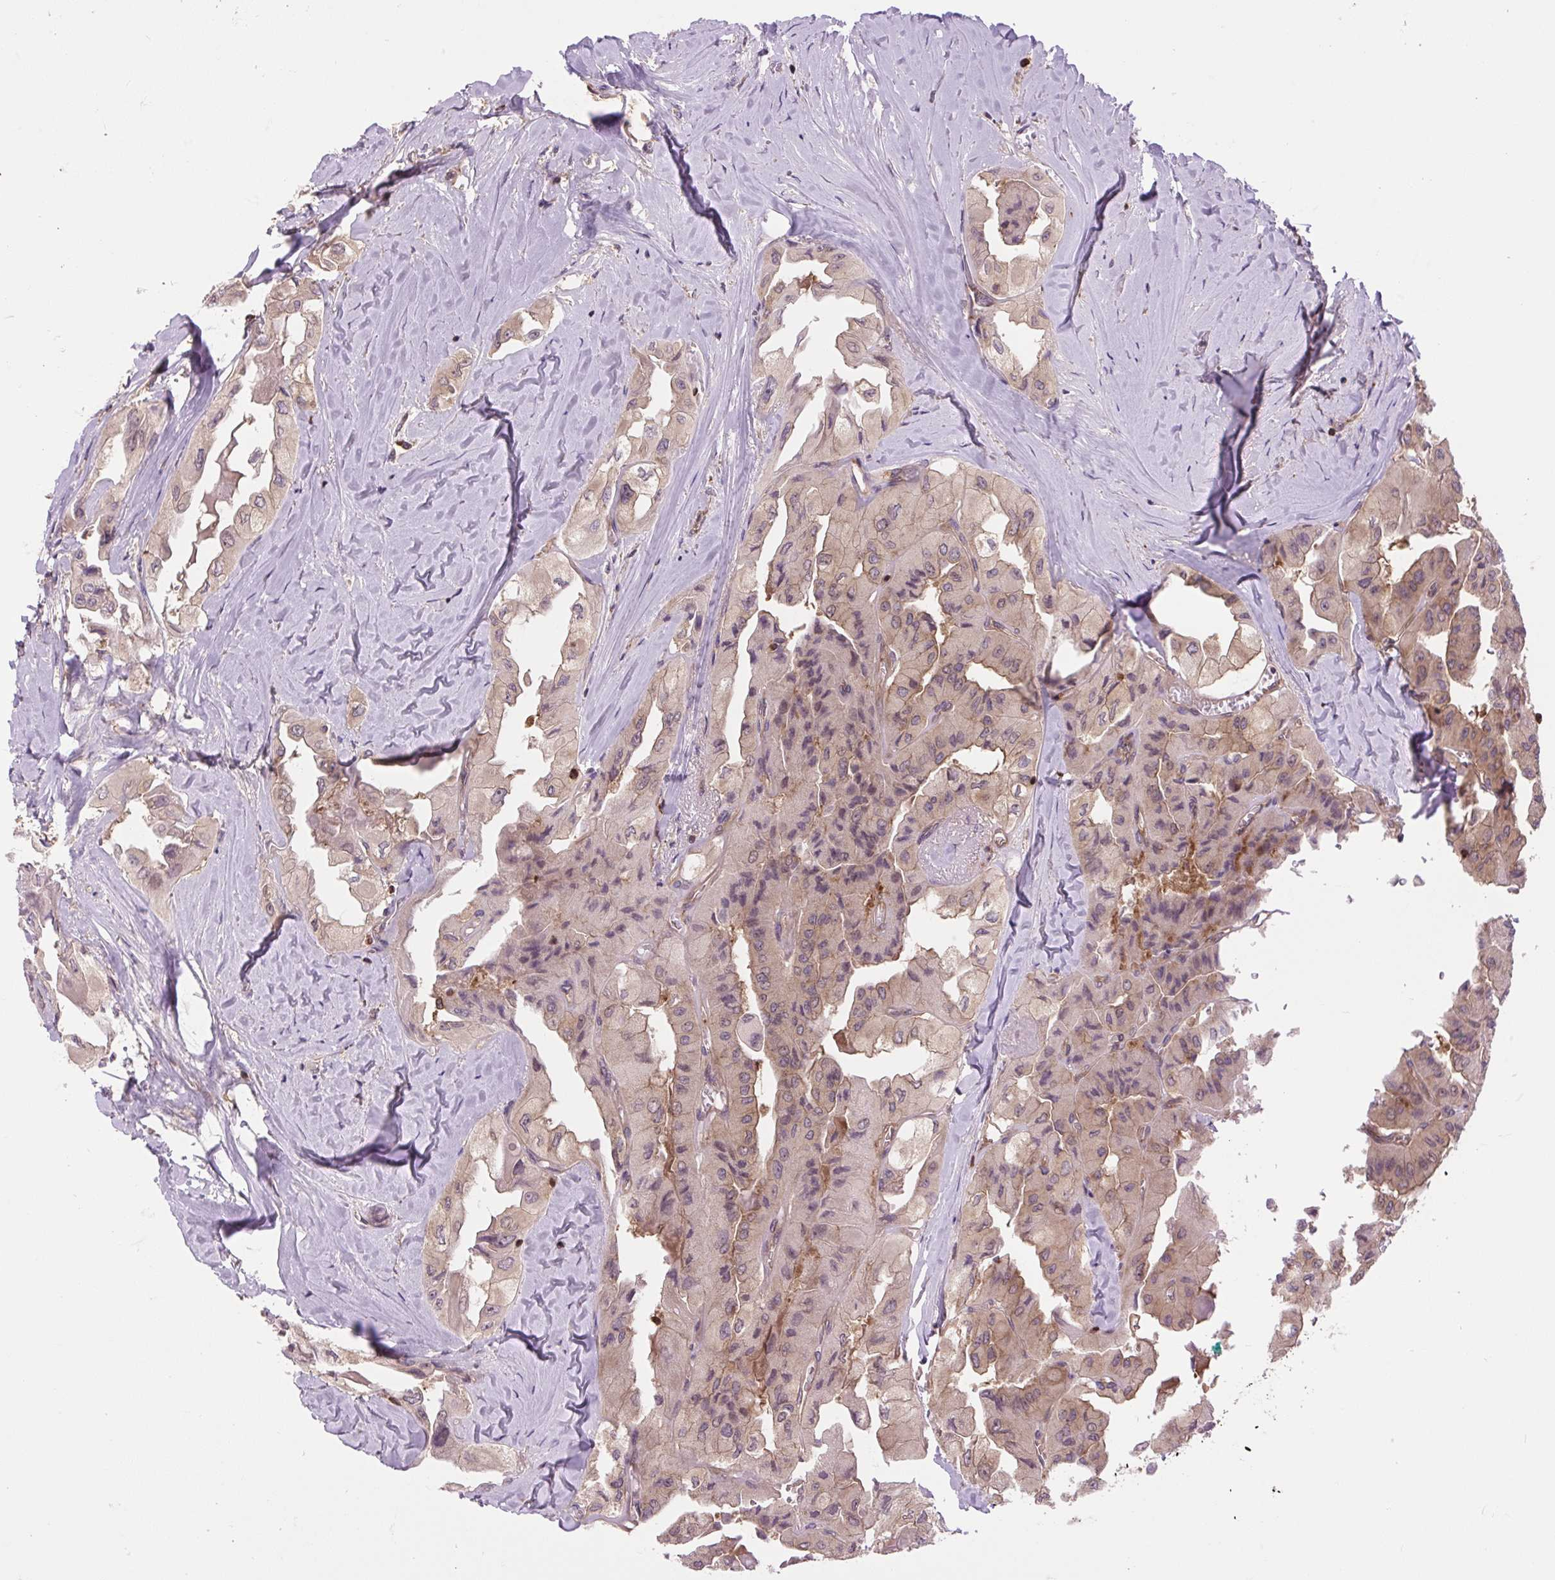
{"staining": {"intensity": "moderate", "quantity": "25%-75%", "location": "cytoplasmic/membranous"}, "tissue": "thyroid cancer", "cell_type": "Tumor cells", "image_type": "cancer", "snomed": [{"axis": "morphology", "description": "Normal tissue, NOS"}, {"axis": "morphology", "description": "Papillary adenocarcinoma, NOS"}, {"axis": "topography", "description": "Thyroid gland"}], "caption": "The histopathology image demonstrates a brown stain indicating the presence of a protein in the cytoplasmic/membranous of tumor cells in thyroid cancer (papillary adenocarcinoma). Ihc stains the protein of interest in brown and the nuclei are stained blue.", "gene": "PLCG1", "patient": {"sex": "female", "age": 59}}